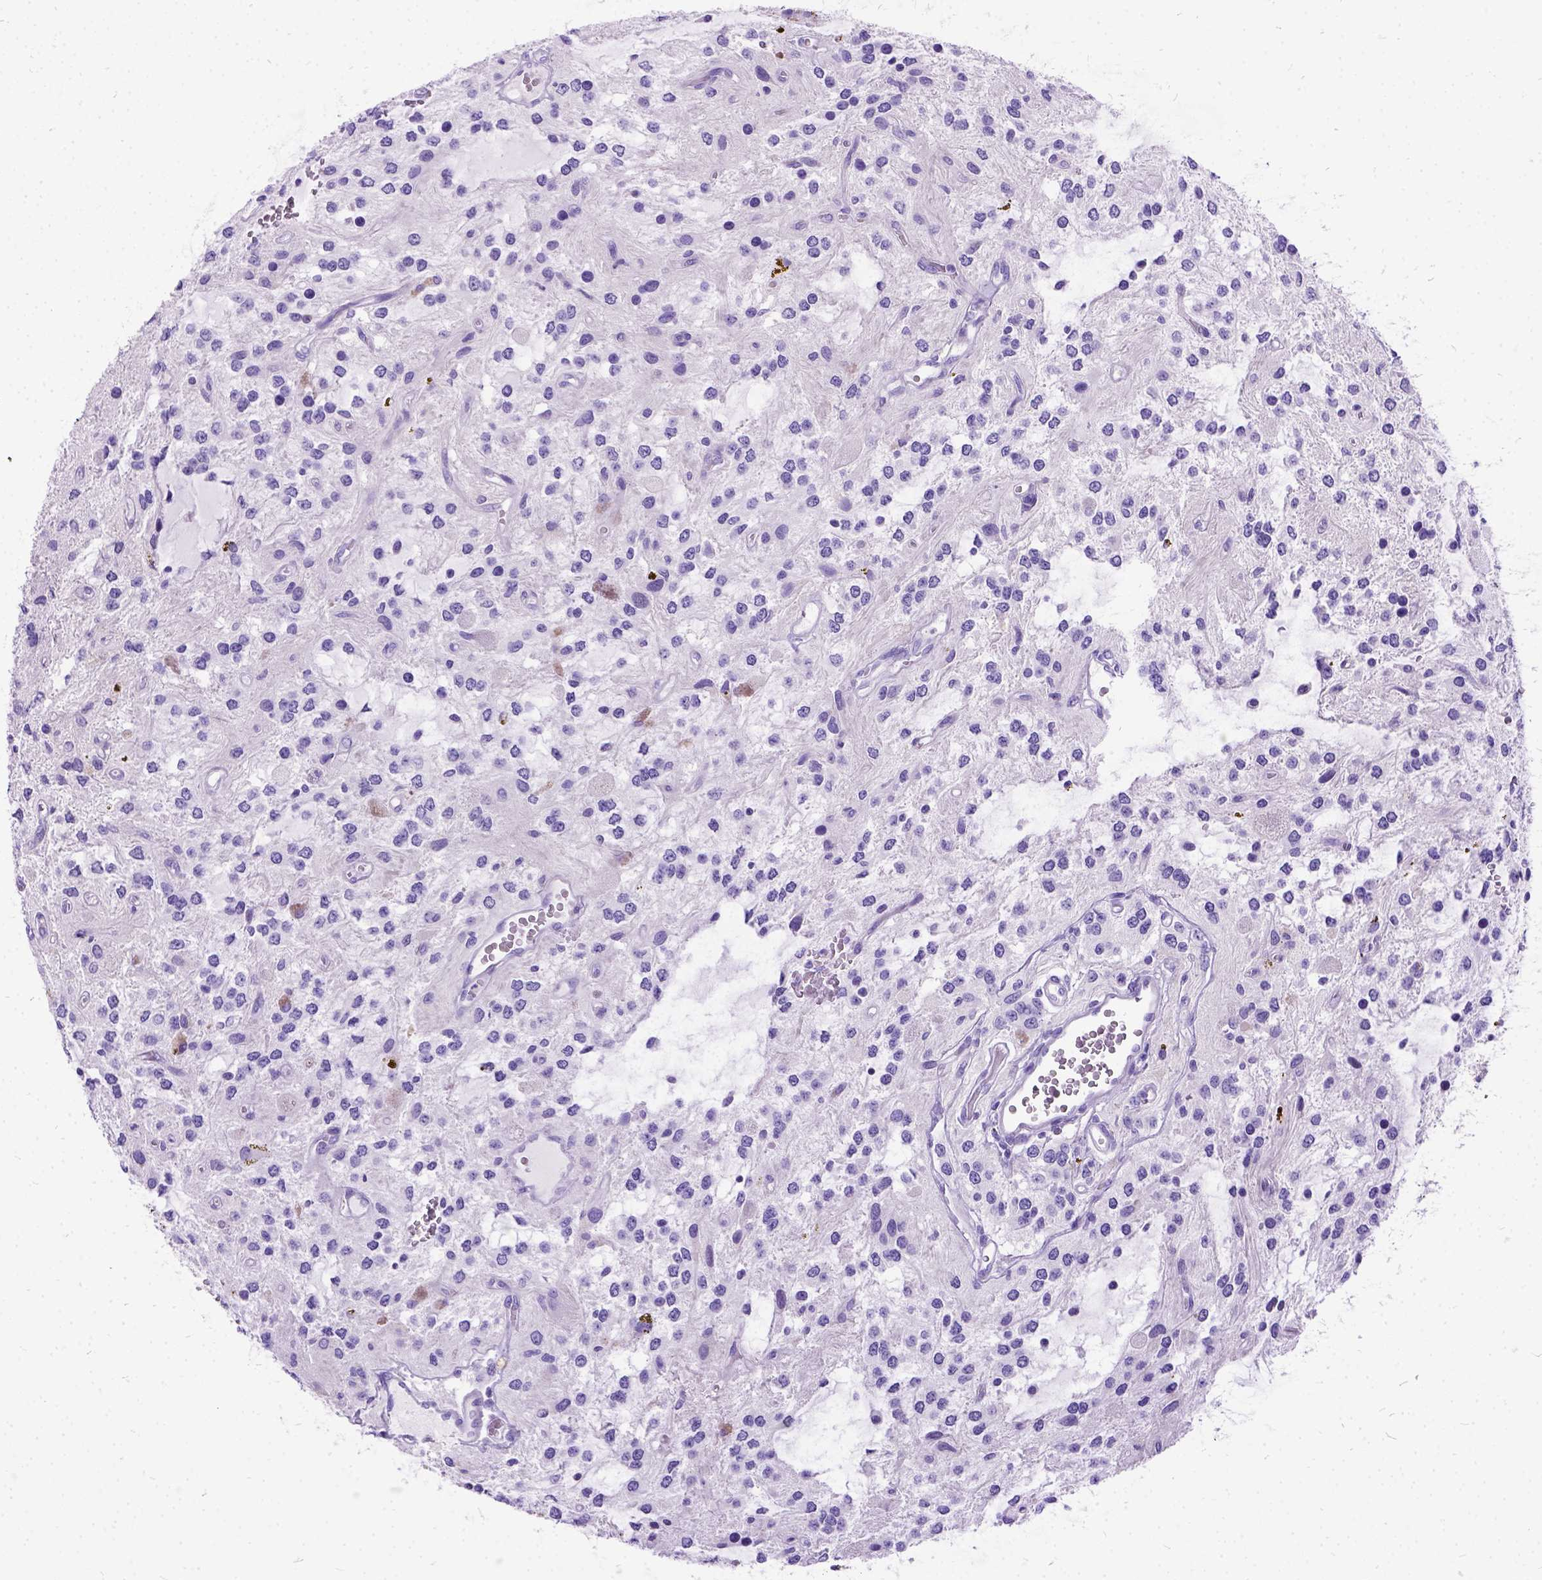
{"staining": {"intensity": "negative", "quantity": "none", "location": "none"}, "tissue": "glioma", "cell_type": "Tumor cells", "image_type": "cancer", "snomed": [{"axis": "morphology", "description": "Glioma, malignant, Low grade"}, {"axis": "topography", "description": "Cerebellum"}], "caption": "There is no significant positivity in tumor cells of malignant glioma (low-grade).", "gene": "PRG2", "patient": {"sex": "female", "age": 14}}